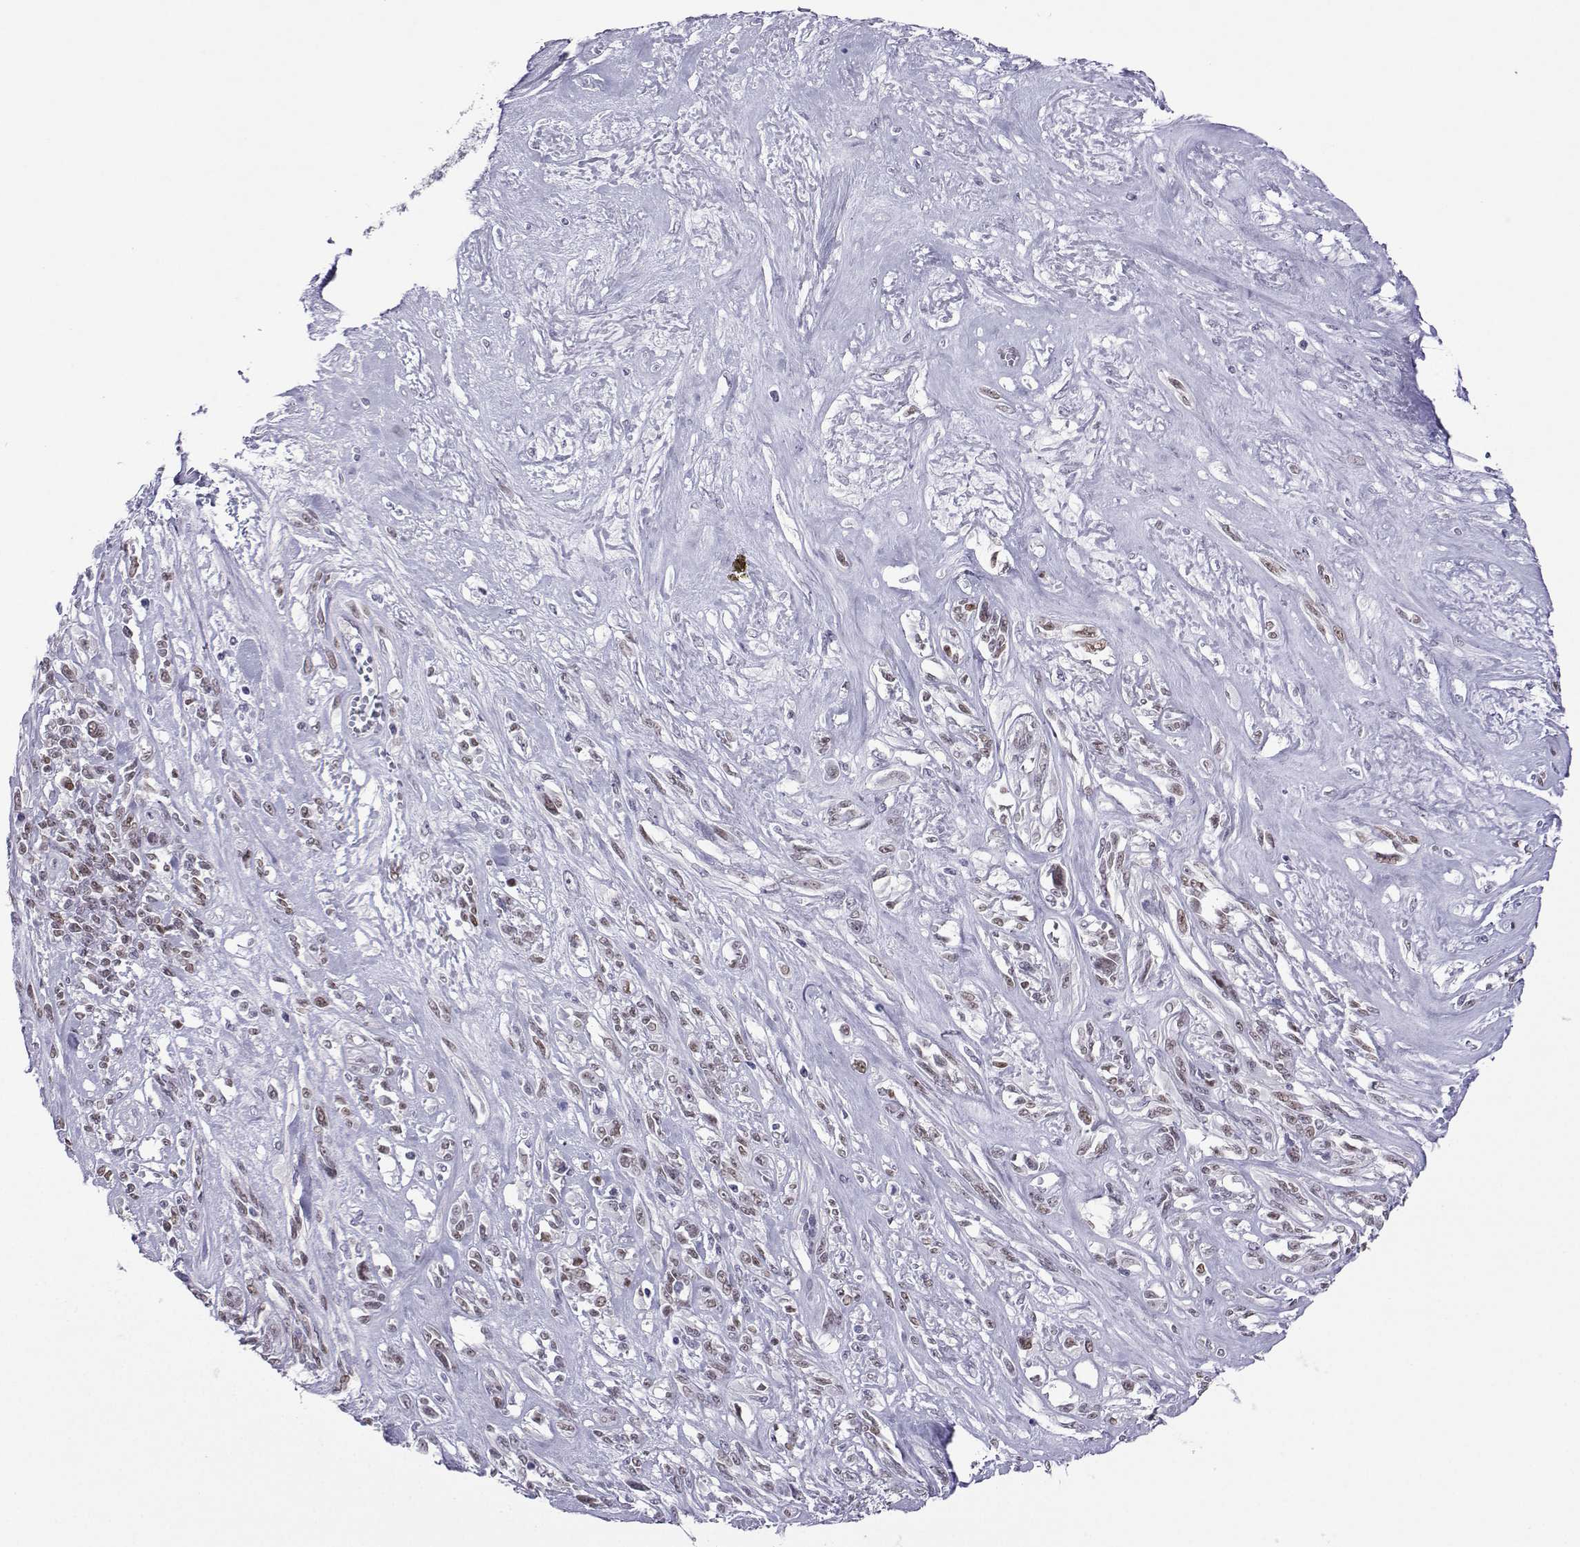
{"staining": {"intensity": "weak", "quantity": "25%-75%", "location": "nuclear"}, "tissue": "melanoma", "cell_type": "Tumor cells", "image_type": "cancer", "snomed": [{"axis": "morphology", "description": "Malignant melanoma, NOS"}, {"axis": "topography", "description": "Skin"}], "caption": "Melanoma stained for a protein reveals weak nuclear positivity in tumor cells.", "gene": "LORICRIN", "patient": {"sex": "female", "age": 91}}